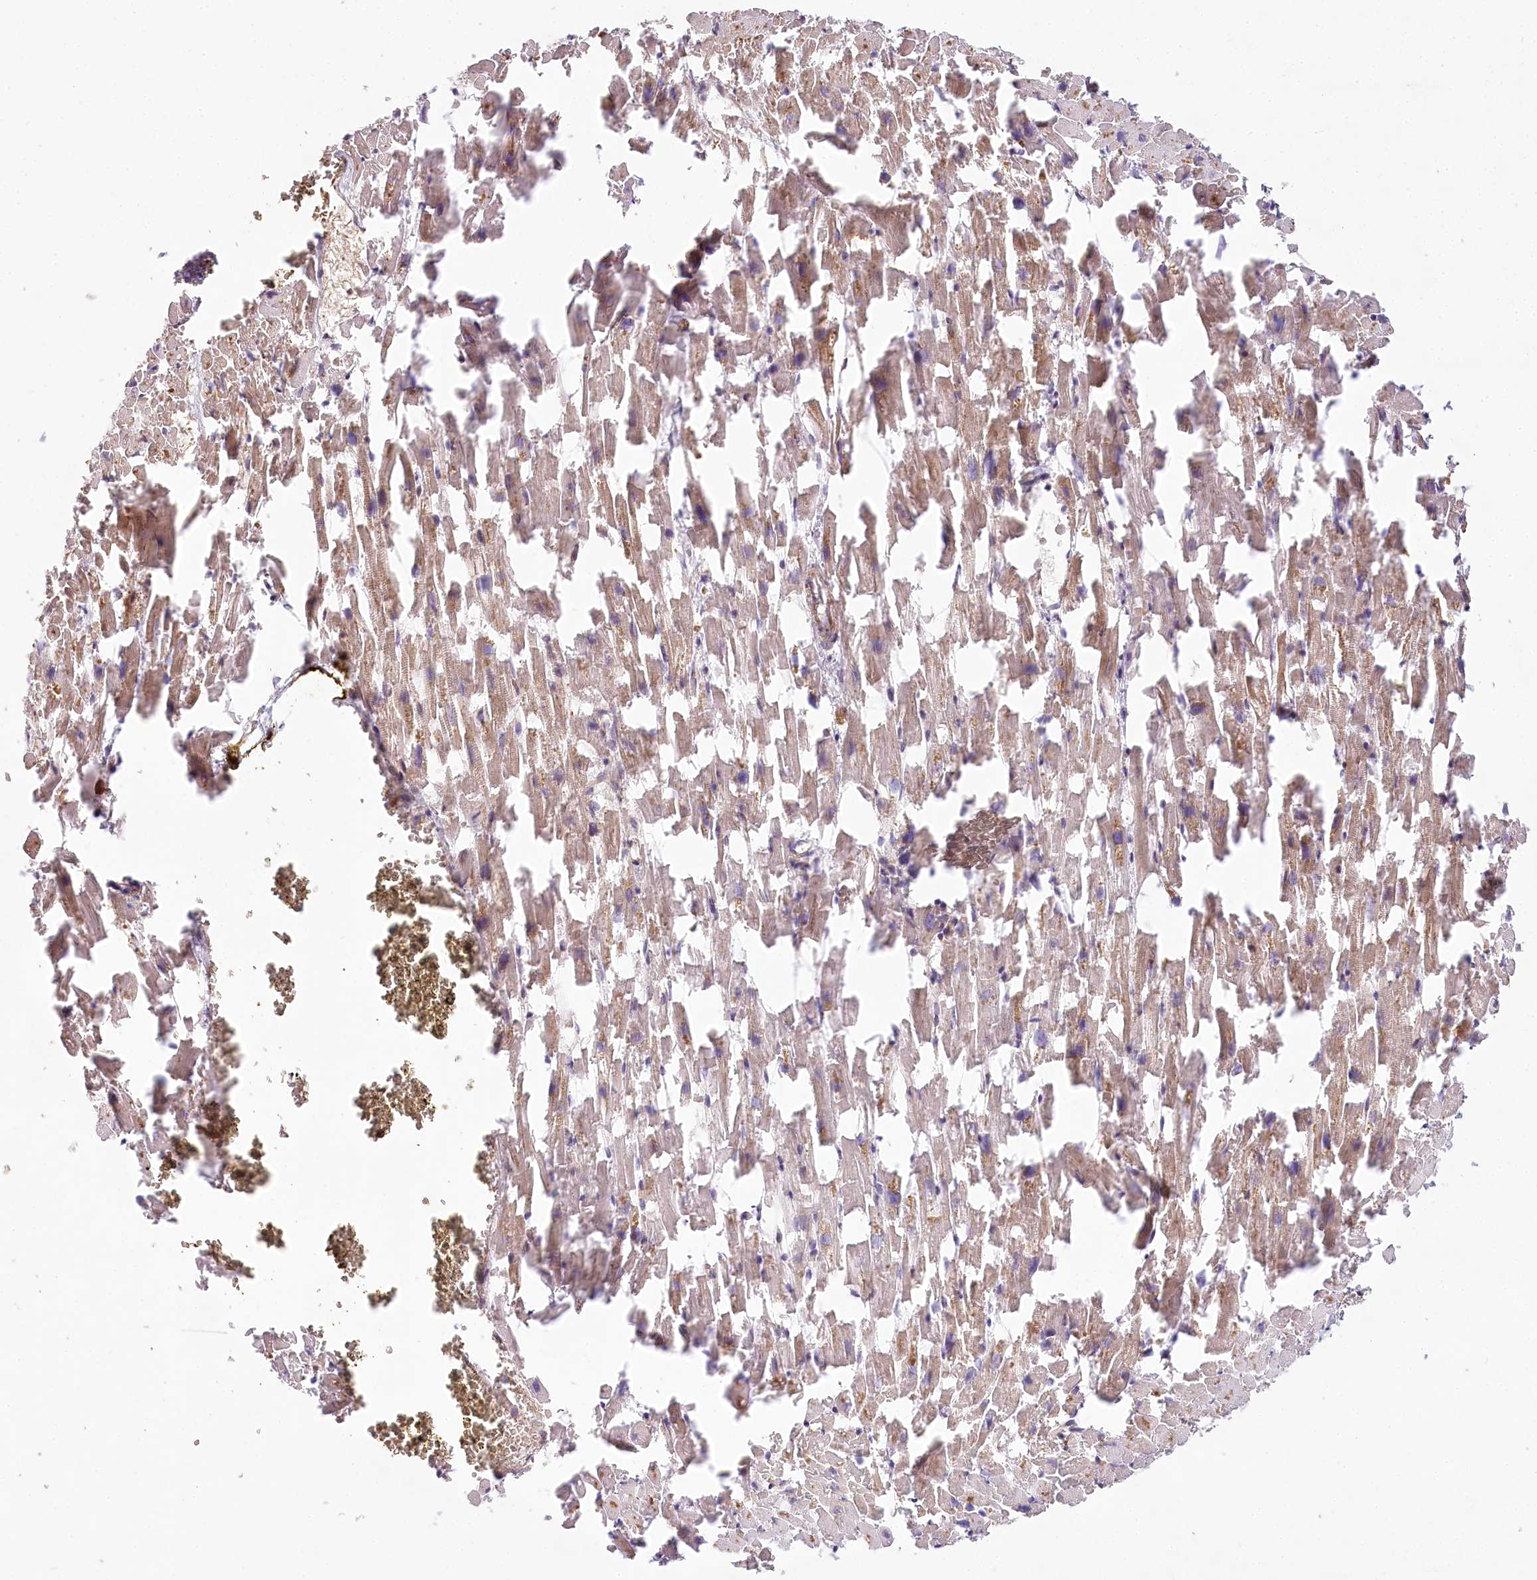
{"staining": {"intensity": "weak", "quantity": "25%-75%", "location": "cytoplasmic/membranous"}, "tissue": "heart muscle", "cell_type": "Cardiomyocytes", "image_type": "normal", "snomed": [{"axis": "morphology", "description": "Normal tissue, NOS"}, {"axis": "topography", "description": "Heart"}], "caption": "IHC staining of benign heart muscle, which demonstrates low levels of weak cytoplasmic/membranous positivity in about 25%-75% of cardiomyocytes indicating weak cytoplasmic/membranous protein positivity. The staining was performed using DAB (brown) for protein detection and nuclei were counterstained in hematoxylin (blue).", "gene": "TUBGCP2", "patient": {"sex": "female", "age": 64}}